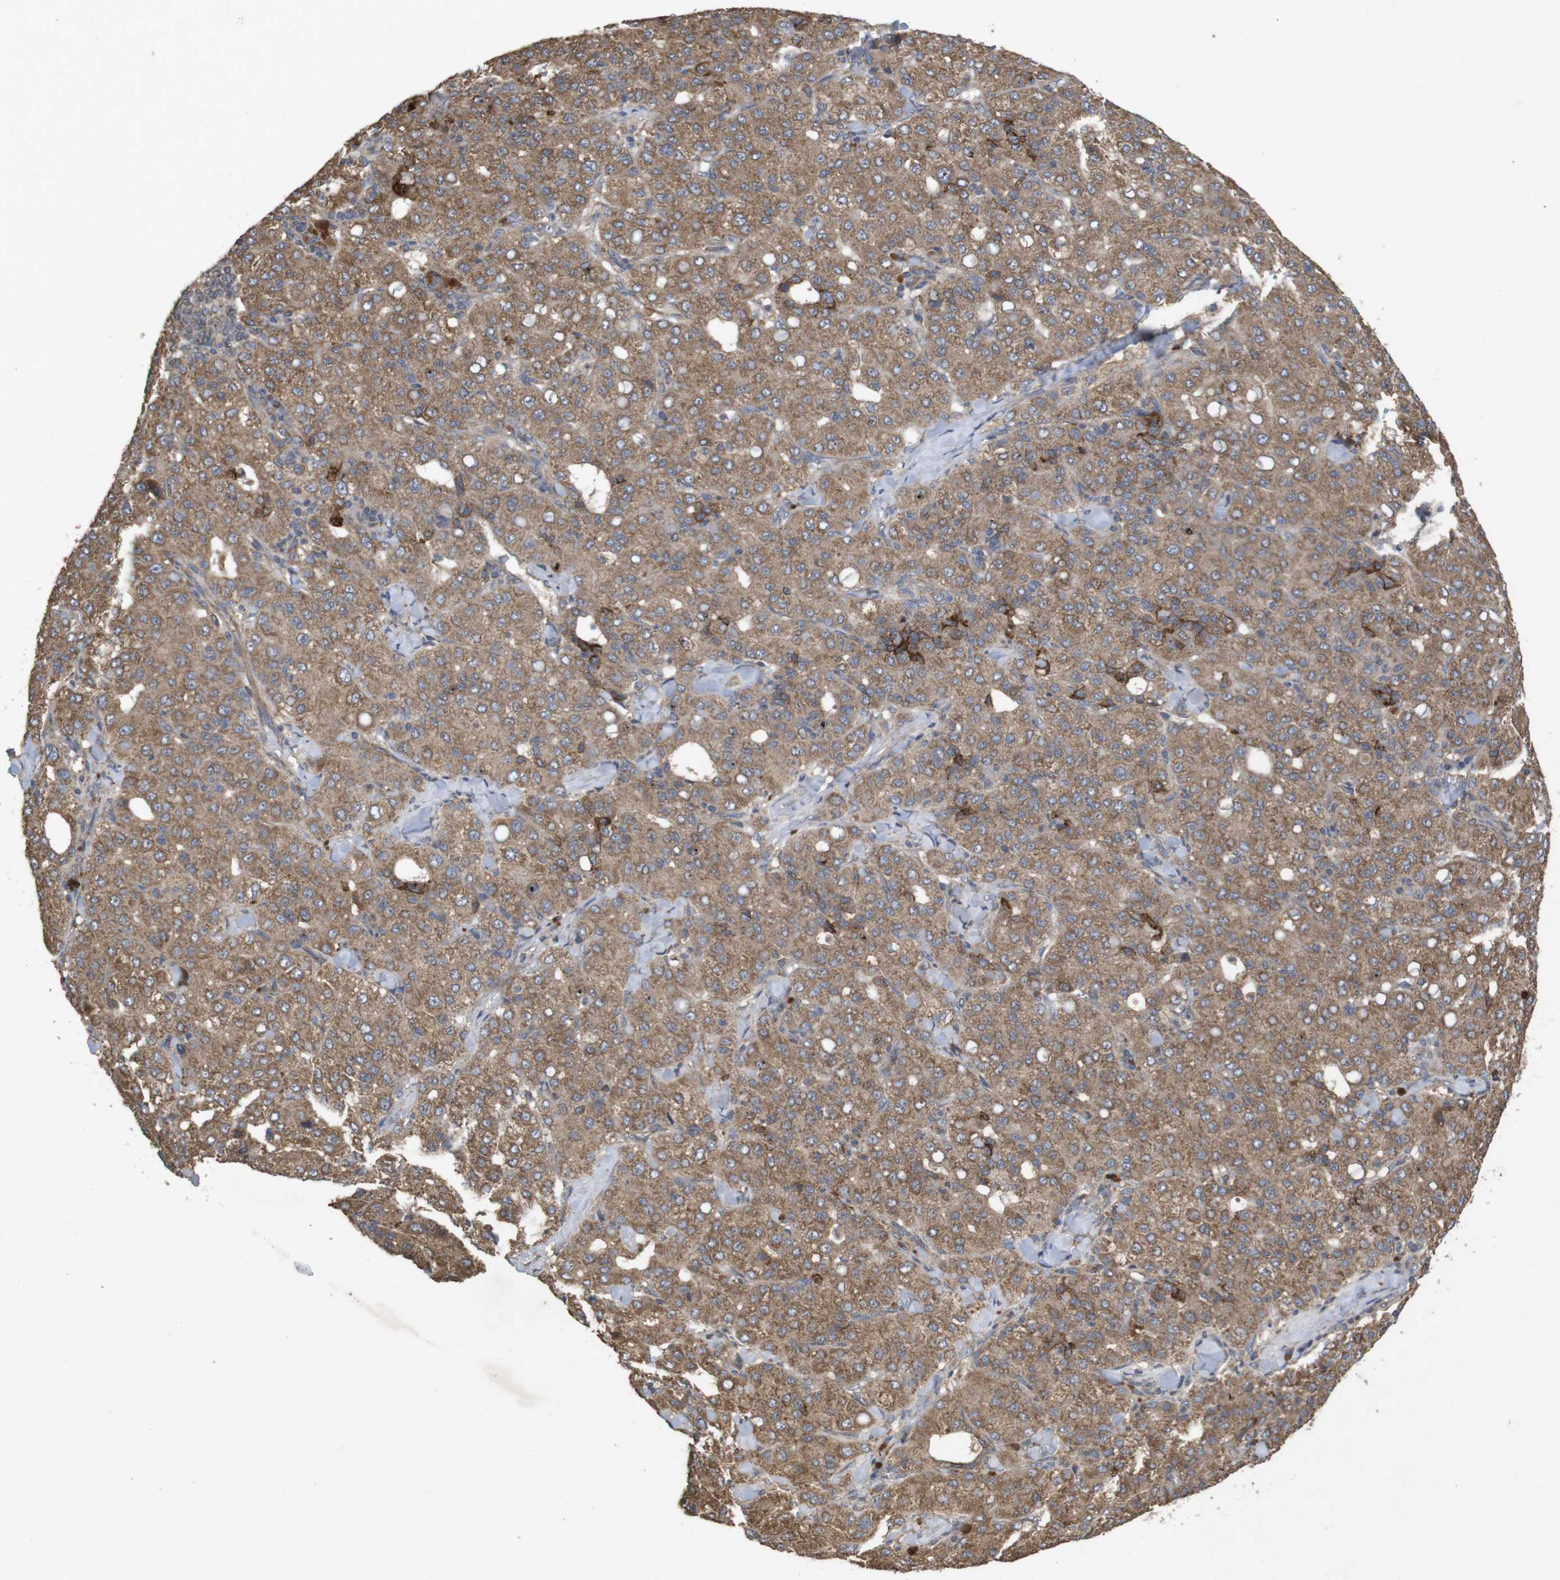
{"staining": {"intensity": "moderate", "quantity": ">75%", "location": "cytoplasmic/membranous"}, "tissue": "liver cancer", "cell_type": "Tumor cells", "image_type": "cancer", "snomed": [{"axis": "morphology", "description": "Carcinoma, Hepatocellular, NOS"}, {"axis": "topography", "description": "Liver"}], "caption": "Immunohistochemical staining of human liver cancer displays medium levels of moderate cytoplasmic/membranous staining in approximately >75% of tumor cells.", "gene": "KCNS3", "patient": {"sex": "male", "age": 65}}